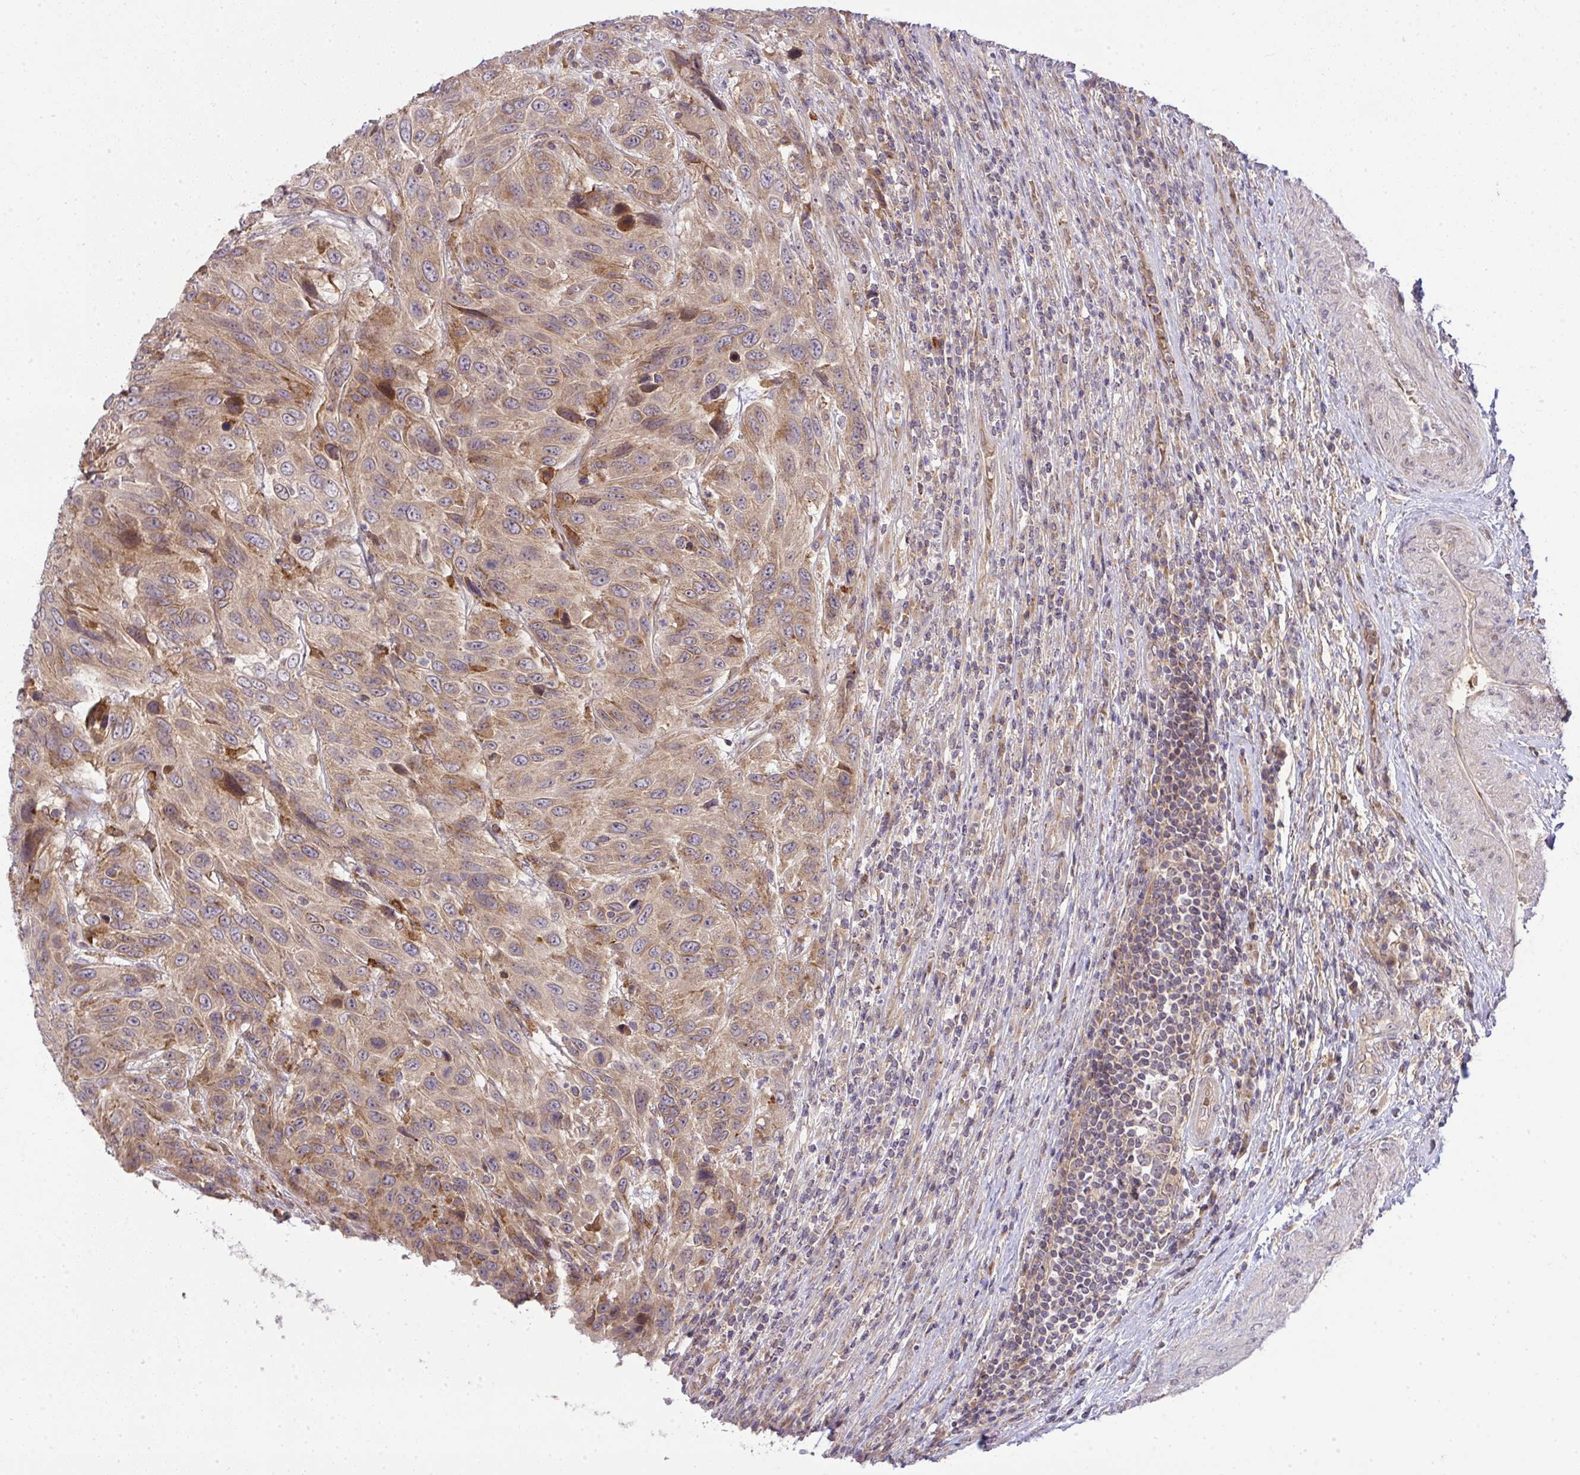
{"staining": {"intensity": "moderate", "quantity": "25%-75%", "location": "cytoplasmic/membranous"}, "tissue": "urothelial cancer", "cell_type": "Tumor cells", "image_type": "cancer", "snomed": [{"axis": "morphology", "description": "Urothelial carcinoma, High grade"}, {"axis": "topography", "description": "Urinary bladder"}], "caption": "Immunohistochemical staining of urothelial cancer reveals medium levels of moderate cytoplasmic/membranous positivity in approximately 25%-75% of tumor cells. The protein of interest is stained brown, and the nuclei are stained in blue (DAB (3,3'-diaminobenzidine) IHC with brightfield microscopy, high magnification).", "gene": "SLC9A6", "patient": {"sex": "female", "age": 70}}